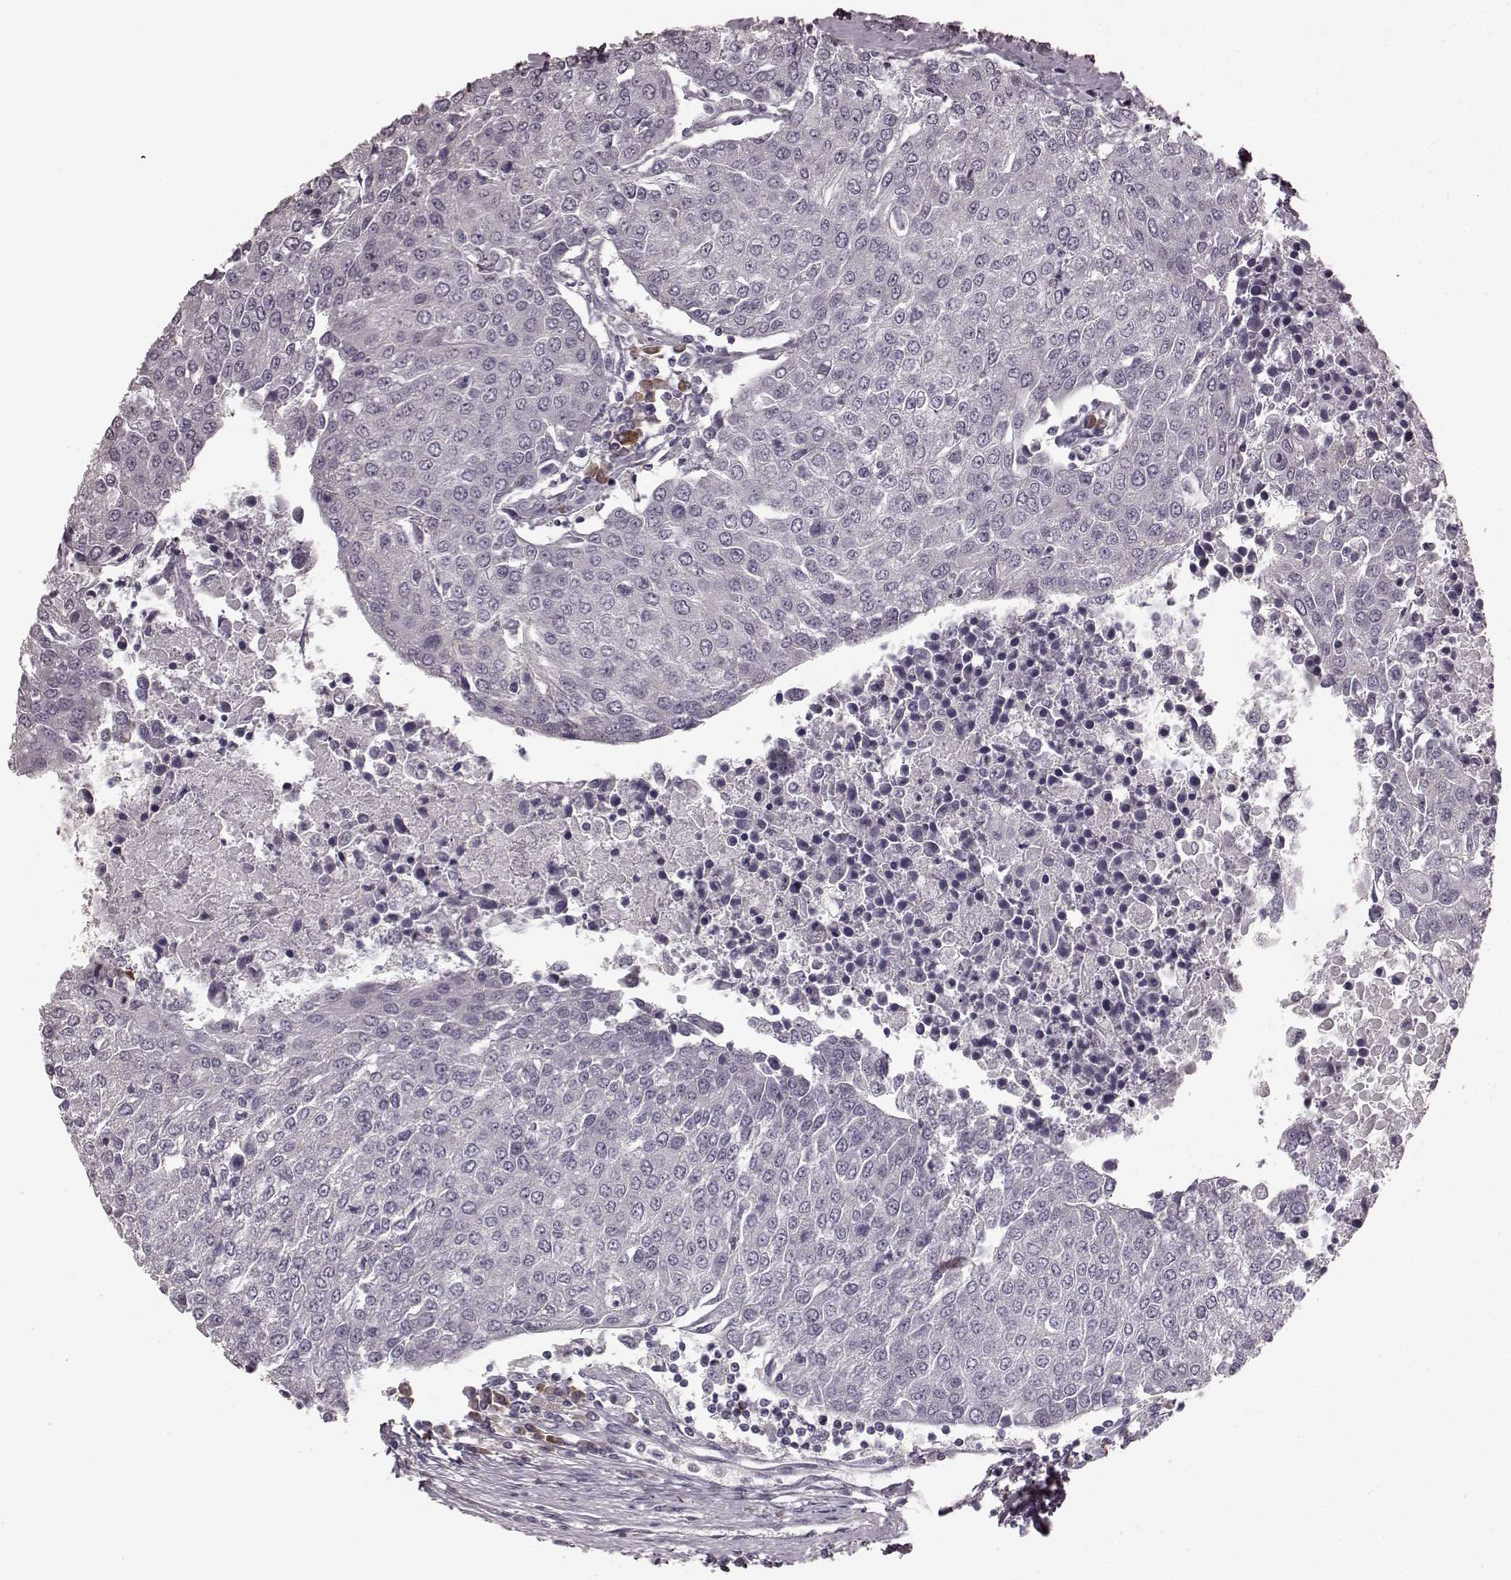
{"staining": {"intensity": "negative", "quantity": "none", "location": "none"}, "tissue": "urothelial cancer", "cell_type": "Tumor cells", "image_type": "cancer", "snomed": [{"axis": "morphology", "description": "Urothelial carcinoma, High grade"}, {"axis": "topography", "description": "Urinary bladder"}], "caption": "Urothelial cancer stained for a protein using immunohistochemistry (IHC) exhibits no staining tumor cells.", "gene": "CD28", "patient": {"sex": "female", "age": 85}}